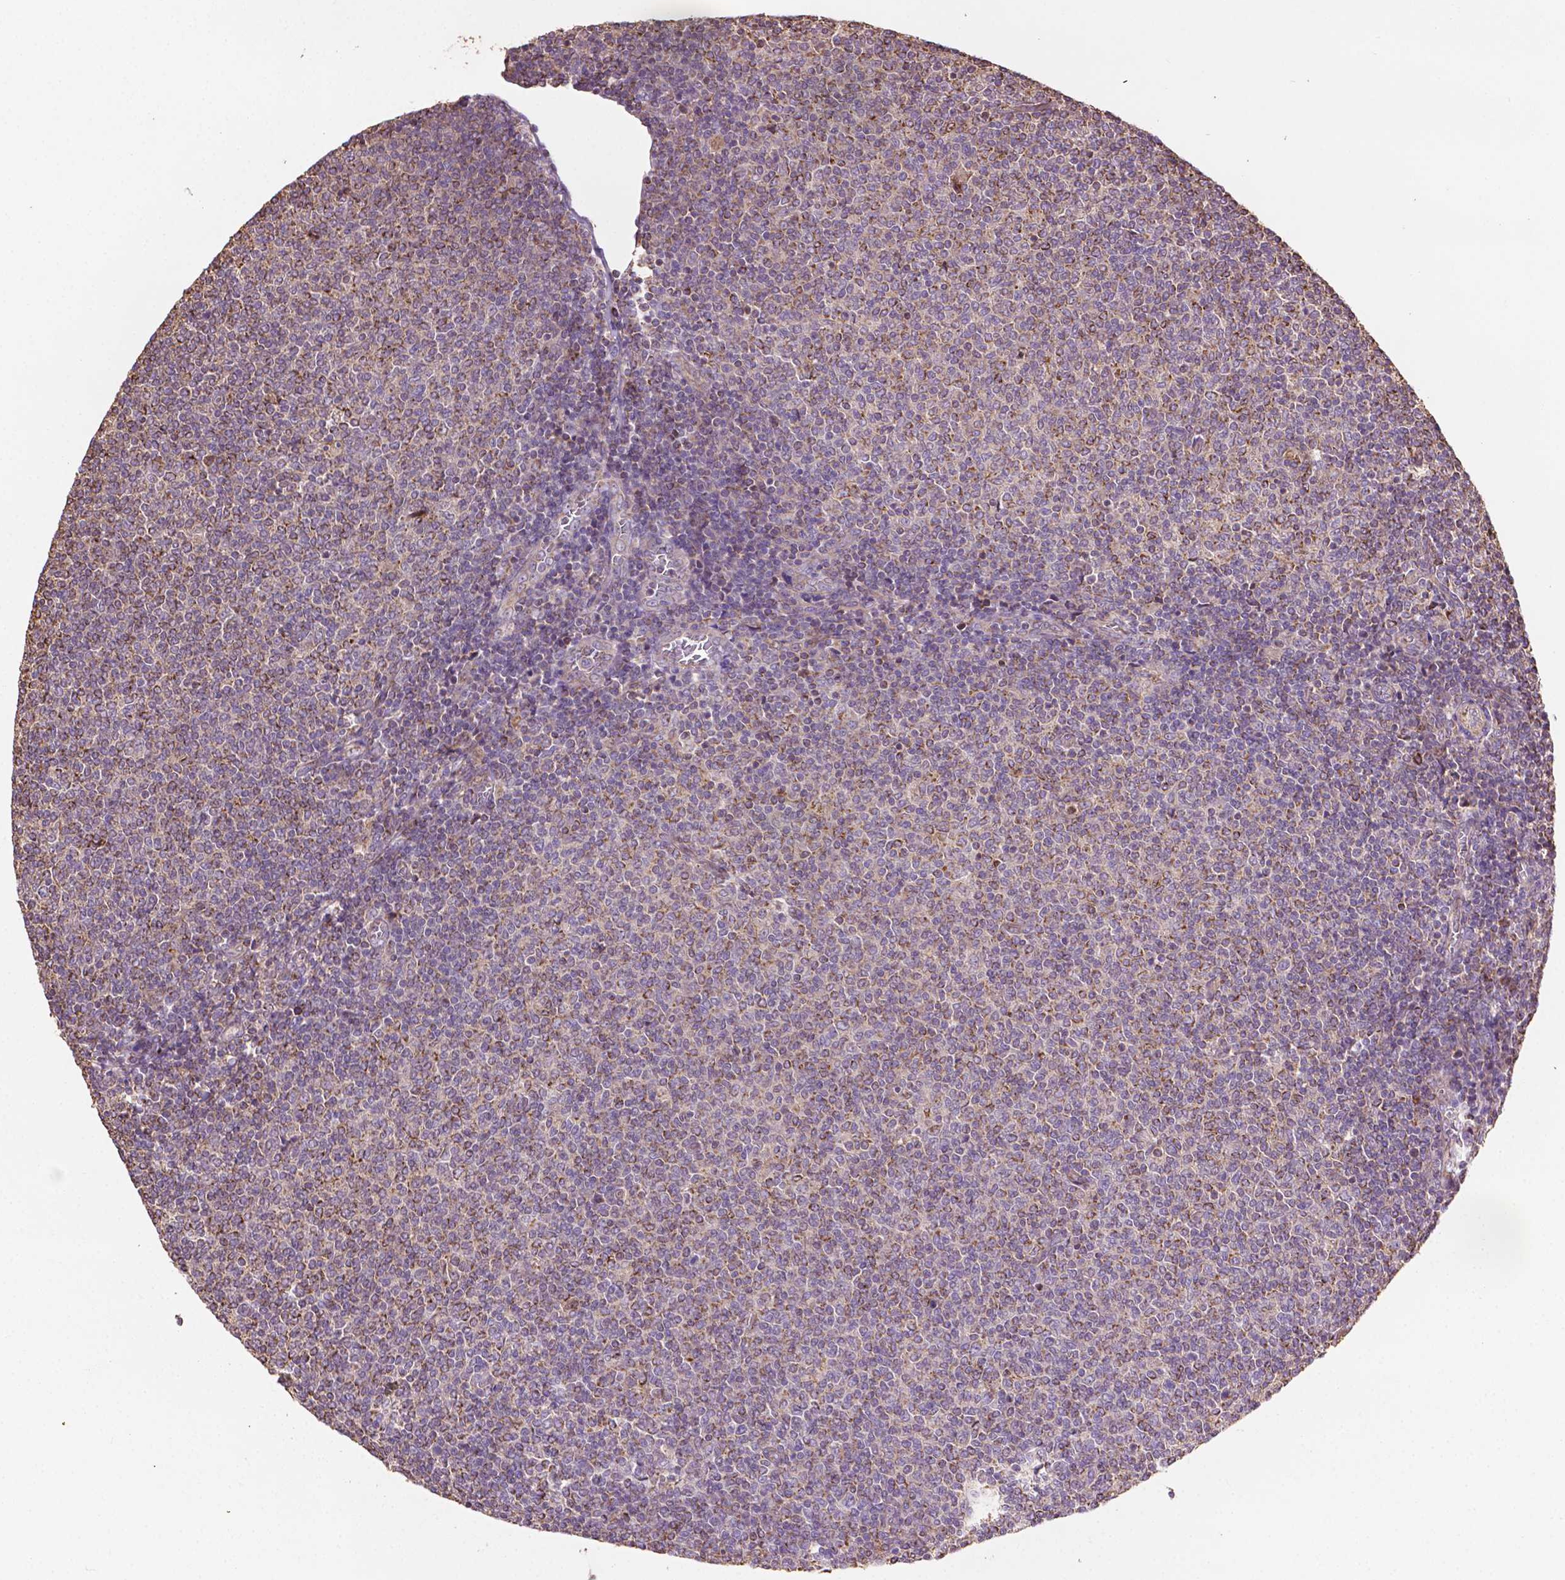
{"staining": {"intensity": "strong", "quantity": "<25%", "location": "cytoplasmic/membranous"}, "tissue": "lymphoma", "cell_type": "Tumor cells", "image_type": "cancer", "snomed": [{"axis": "morphology", "description": "Malignant lymphoma, non-Hodgkin's type, Low grade"}, {"axis": "topography", "description": "Lymph node"}], "caption": "Tumor cells reveal strong cytoplasmic/membranous positivity in about <25% of cells in low-grade malignant lymphoma, non-Hodgkin's type. (Stains: DAB (3,3'-diaminobenzidine) in brown, nuclei in blue, Microscopy: brightfield microscopy at high magnification).", "gene": "LRR1", "patient": {"sex": "male", "age": 52}}